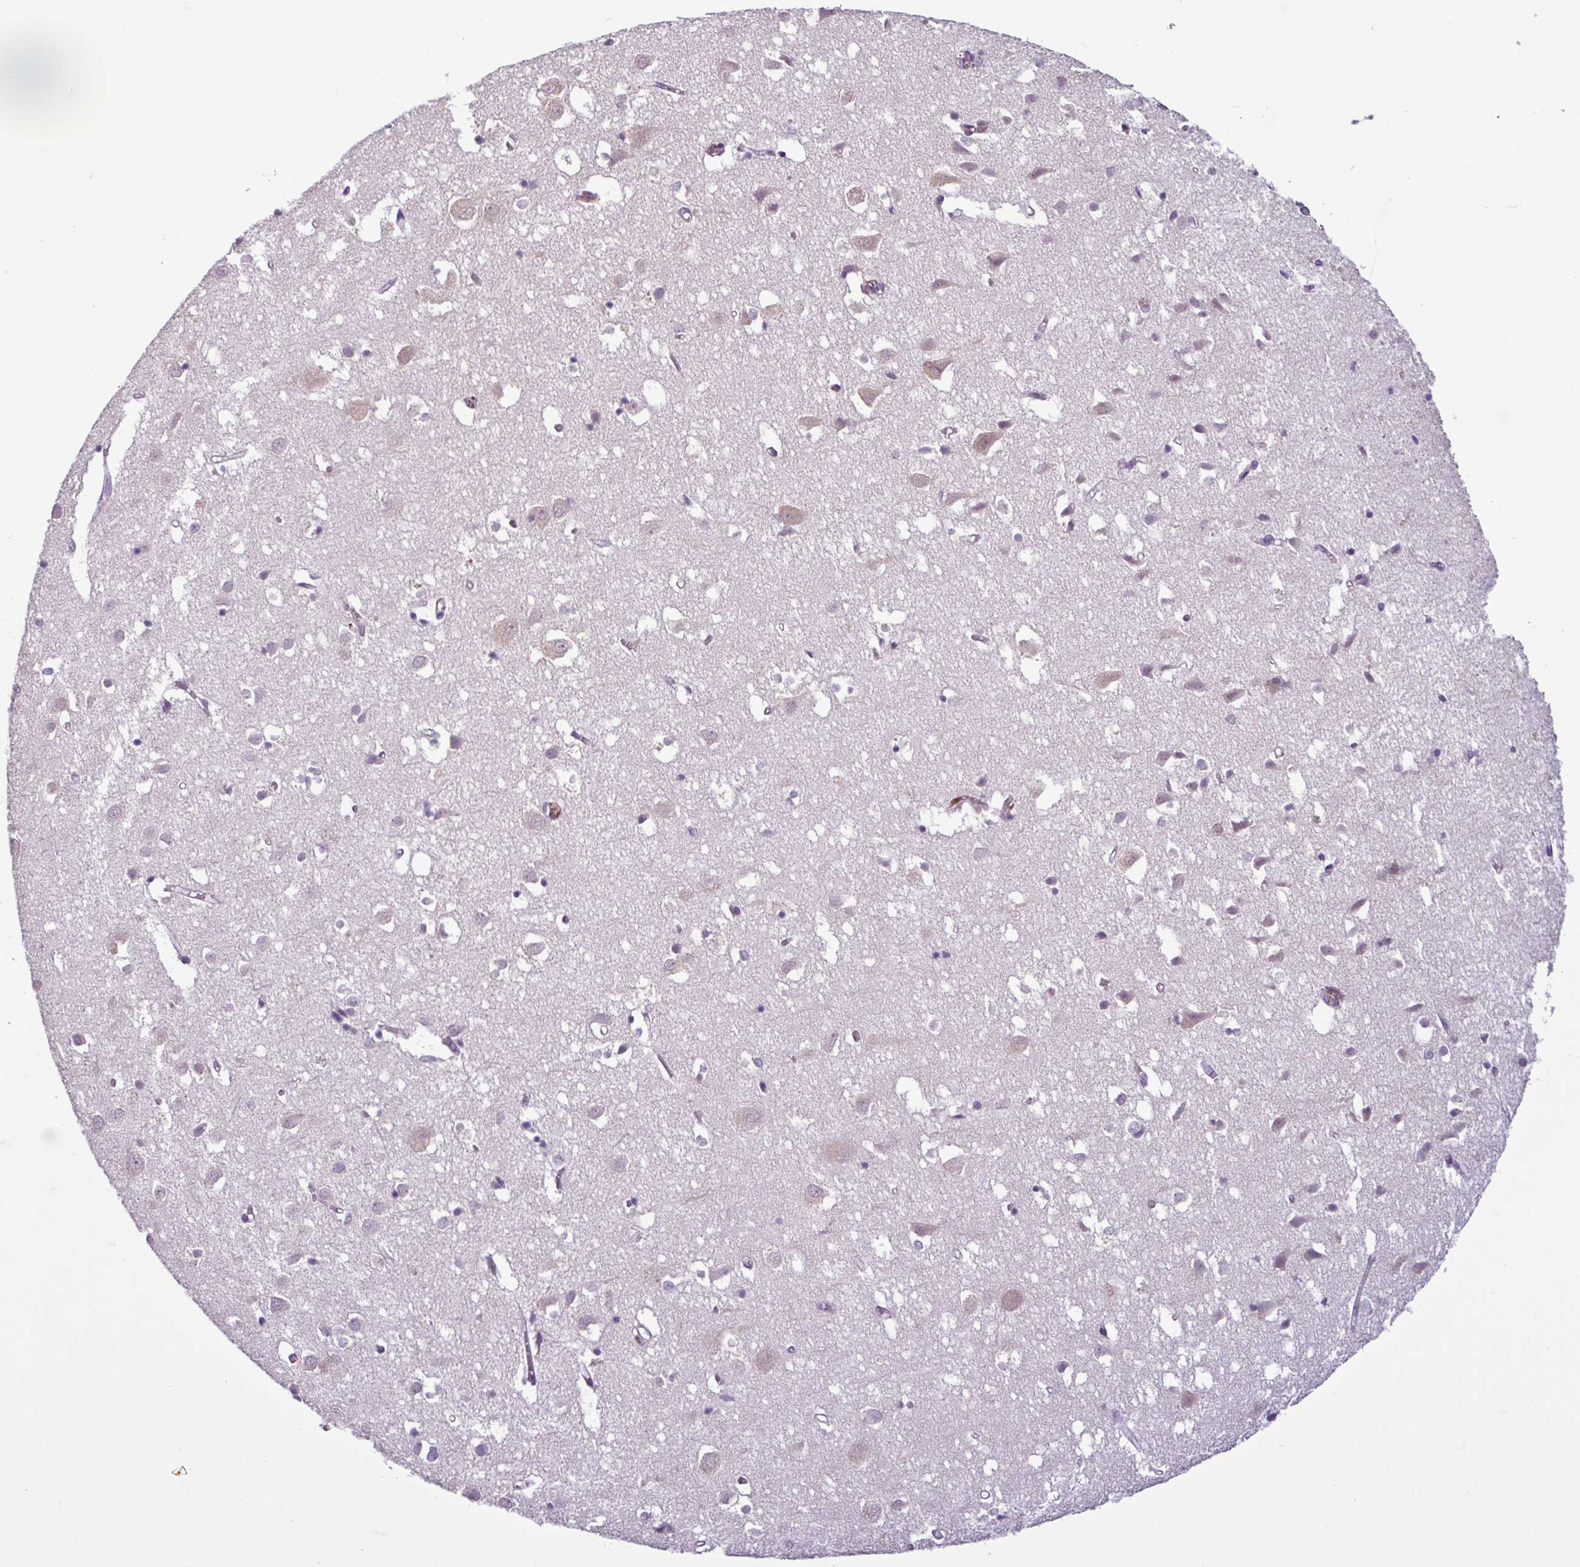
{"staining": {"intensity": "negative", "quantity": "none", "location": "none"}, "tissue": "cerebral cortex", "cell_type": "Endothelial cells", "image_type": "normal", "snomed": [{"axis": "morphology", "description": "Normal tissue, NOS"}, {"axis": "topography", "description": "Cerebral cortex"}], "caption": "Immunohistochemistry (IHC) image of unremarkable cerebral cortex: human cerebral cortex stained with DAB displays no significant protein positivity in endothelial cells.", "gene": "C9orf24", "patient": {"sex": "male", "age": 70}}